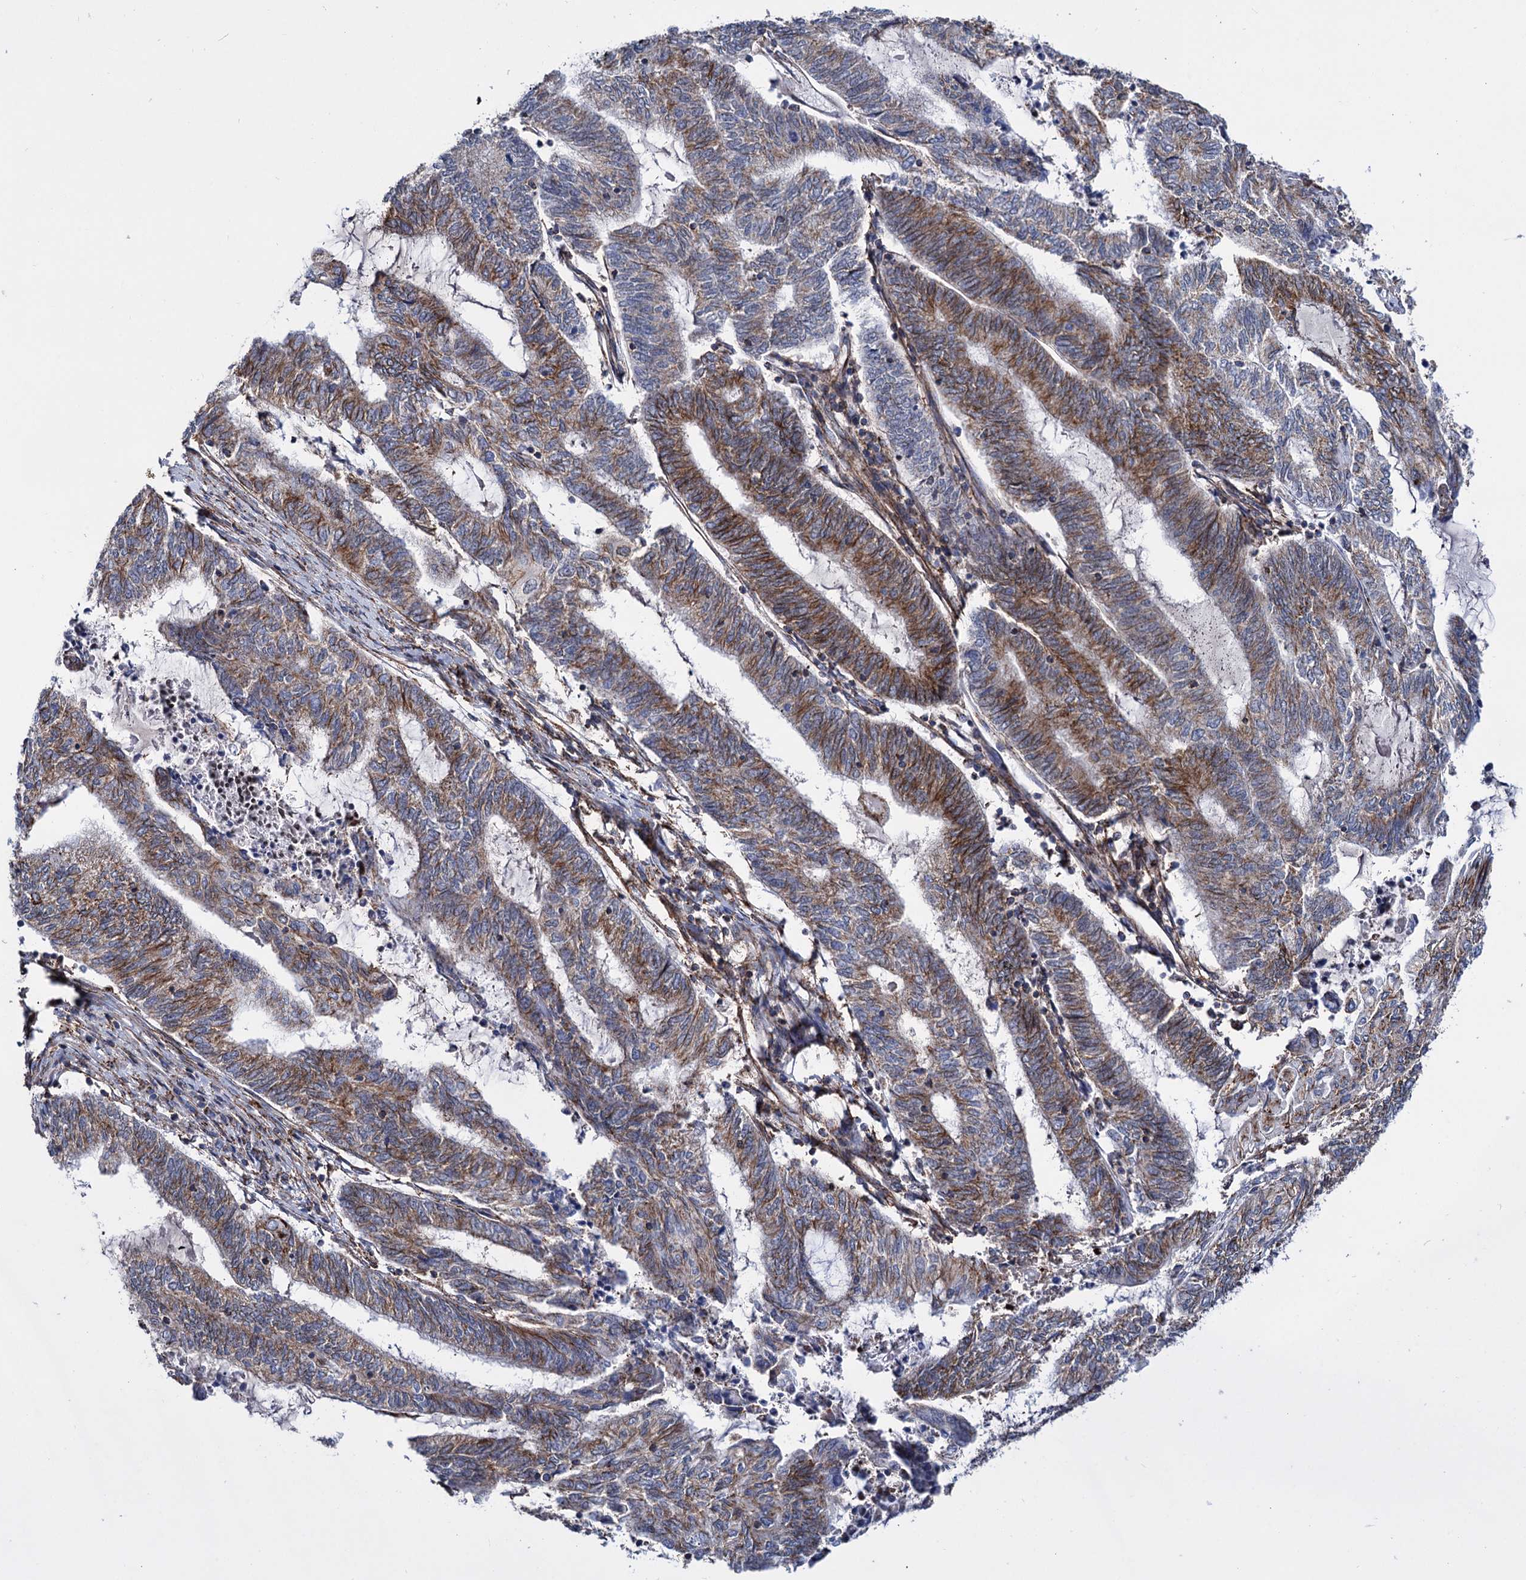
{"staining": {"intensity": "moderate", "quantity": "25%-75%", "location": "cytoplasmic/membranous"}, "tissue": "endometrial cancer", "cell_type": "Tumor cells", "image_type": "cancer", "snomed": [{"axis": "morphology", "description": "Adenocarcinoma, NOS"}, {"axis": "topography", "description": "Uterus"}, {"axis": "topography", "description": "Endometrium"}], "caption": "About 25%-75% of tumor cells in human endometrial cancer (adenocarcinoma) reveal moderate cytoplasmic/membranous protein positivity as visualized by brown immunohistochemical staining.", "gene": "DEF6", "patient": {"sex": "female", "age": 70}}